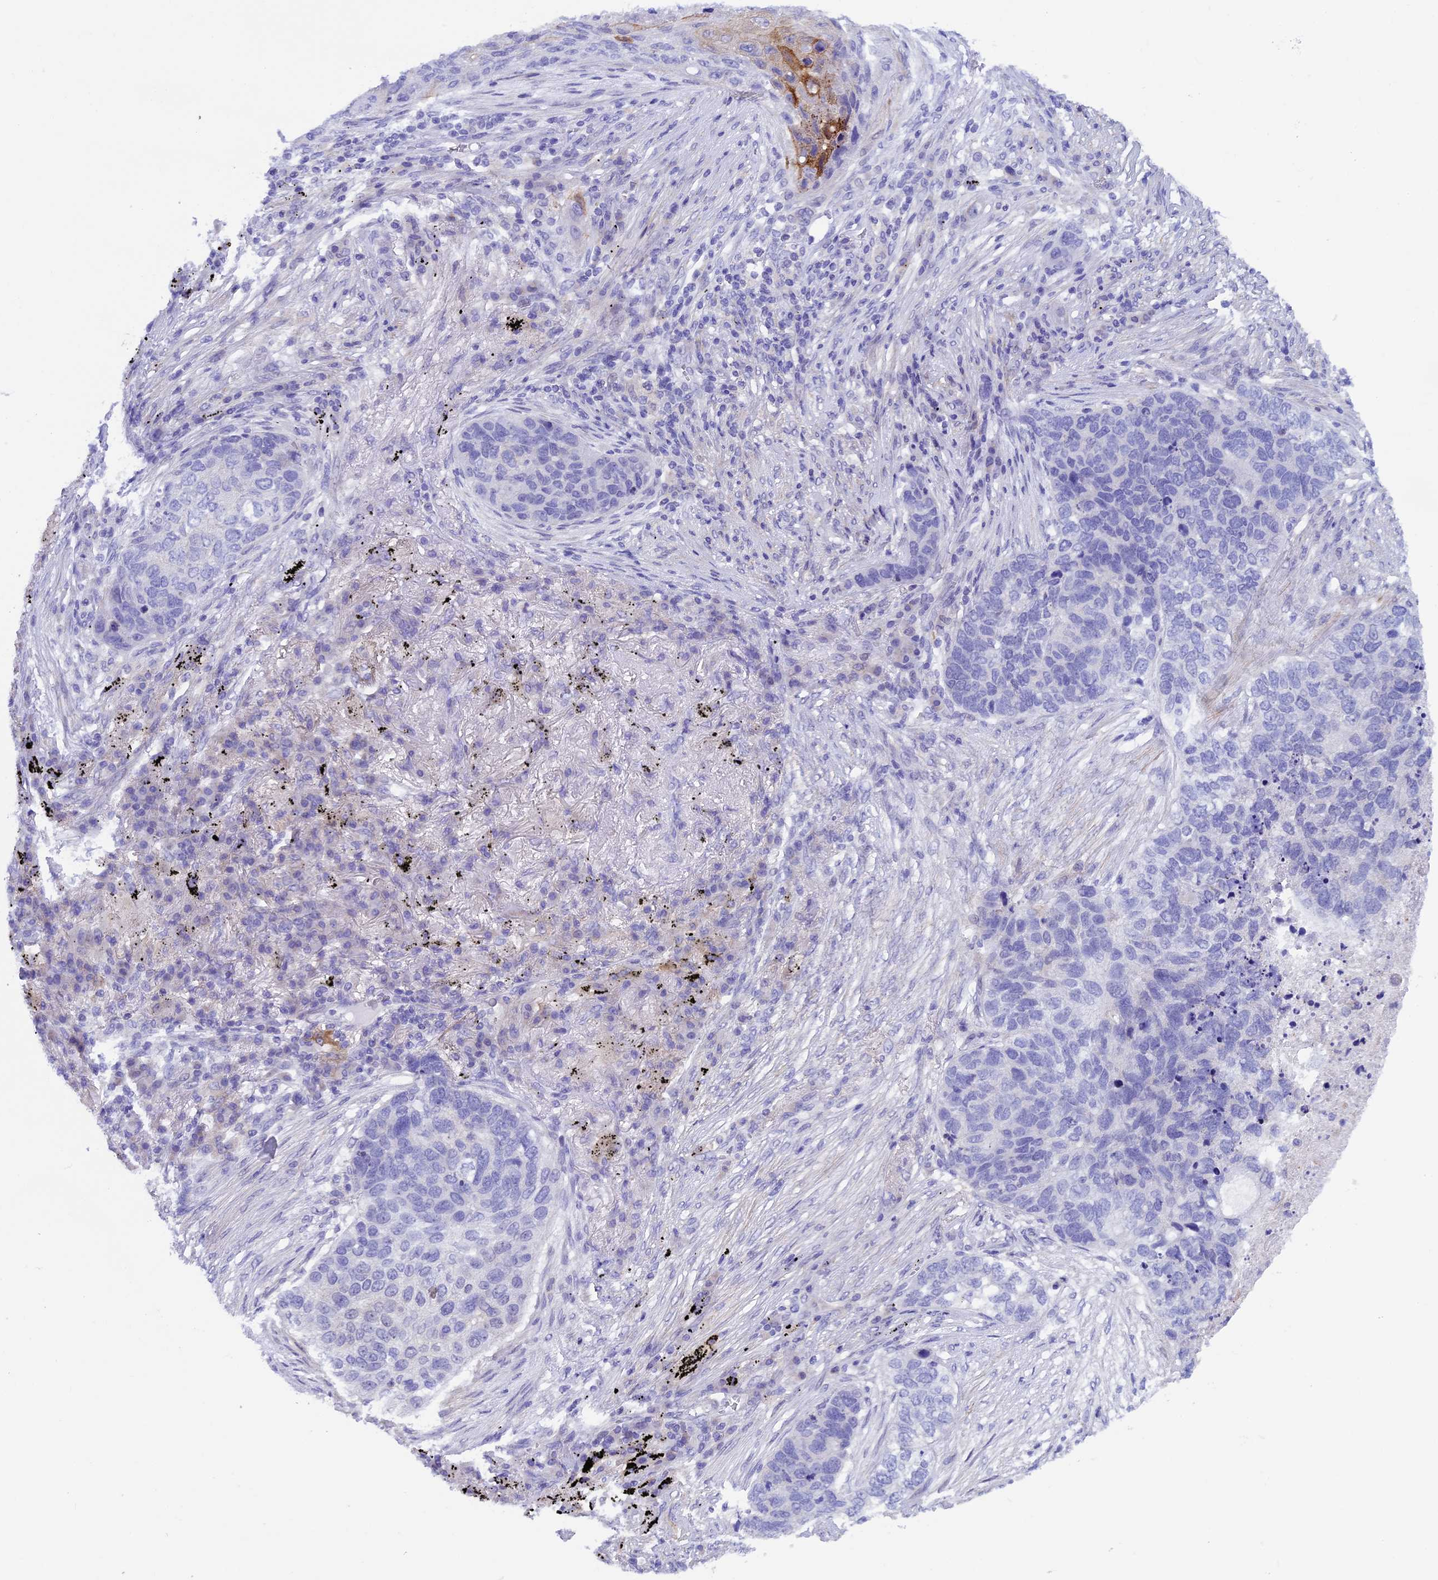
{"staining": {"intensity": "negative", "quantity": "none", "location": "none"}, "tissue": "lung cancer", "cell_type": "Tumor cells", "image_type": "cancer", "snomed": [{"axis": "morphology", "description": "Squamous cell carcinoma, NOS"}, {"axis": "topography", "description": "Lung"}], "caption": "DAB immunohistochemical staining of human lung cancer (squamous cell carcinoma) reveals no significant staining in tumor cells.", "gene": "IGSF6", "patient": {"sex": "female", "age": 63}}